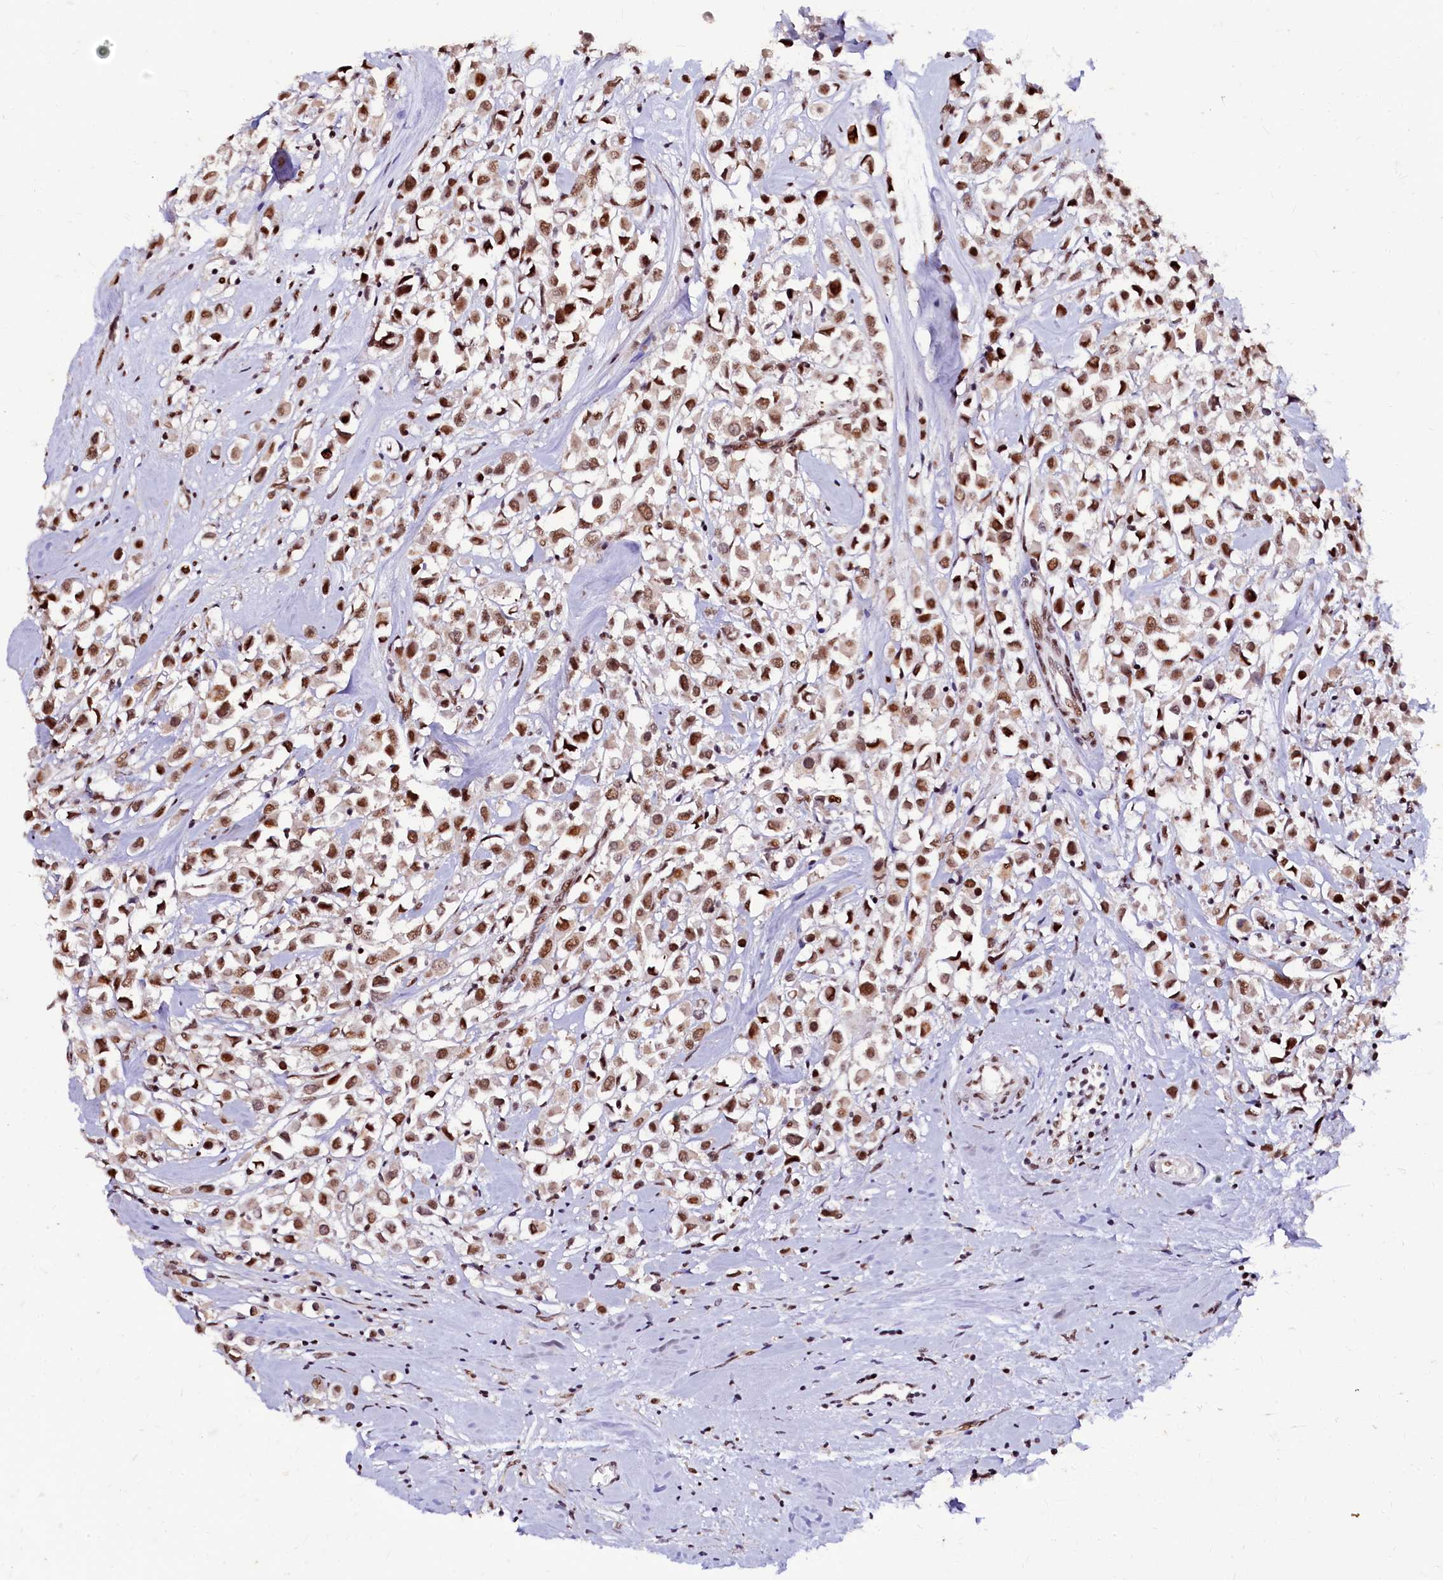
{"staining": {"intensity": "moderate", "quantity": ">75%", "location": "nuclear"}, "tissue": "breast cancer", "cell_type": "Tumor cells", "image_type": "cancer", "snomed": [{"axis": "morphology", "description": "Duct carcinoma"}, {"axis": "topography", "description": "Breast"}], "caption": "High-power microscopy captured an immunohistochemistry (IHC) histopathology image of intraductal carcinoma (breast), revealing moderate nuclear expression in approximately >75% of tumor cells. Immunohistochemistry (ihc) stains the protein in brown and the nuclei are stained blue.", "gene": "CPSF7", "patient": {"sex": "female", "age": 61}}